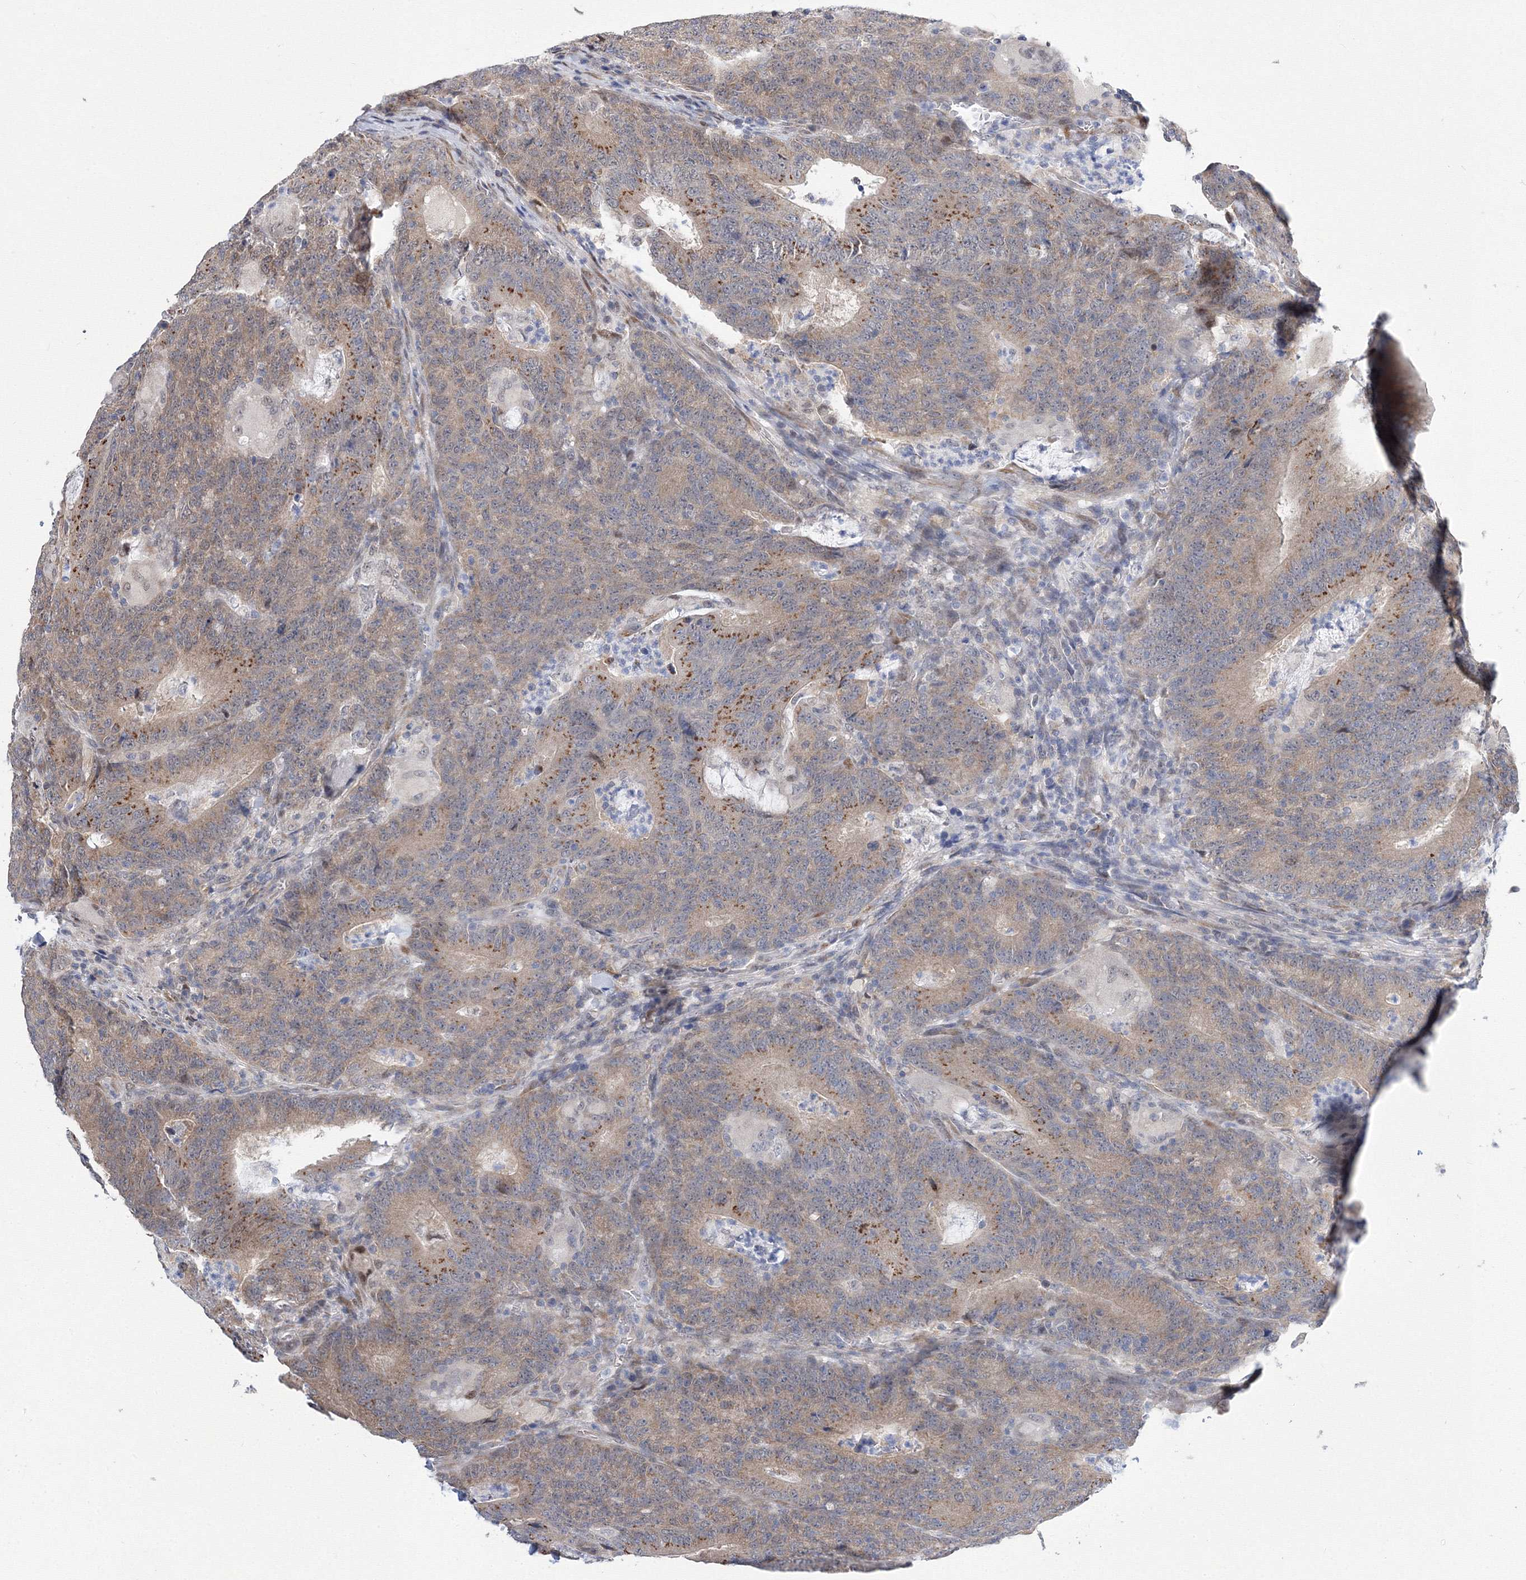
{"staining": {"intensity": "moderate", "quantity": ">75%", "location": "cytoplasmic/membranous"}, "tissue": "colorectal cancer", "cell_type": "Tumor cells", "image_type": "cancer", "snomed": [{"axis": "morphology", "description": "Normal tissue, NOS"}, {"axis": "morphology", "description": "Adenocarcinoma, NOS"}, {"axis": "topography", "description": "Colon"}], "caption": "The immunohistochemical stain labels moderate cytoplasmic/membranous staining in tumor cells of adenocarcinoma (colorectal) tissue.", "gene": "GPN1", "patient": {"sex": "female", "age": 75}}